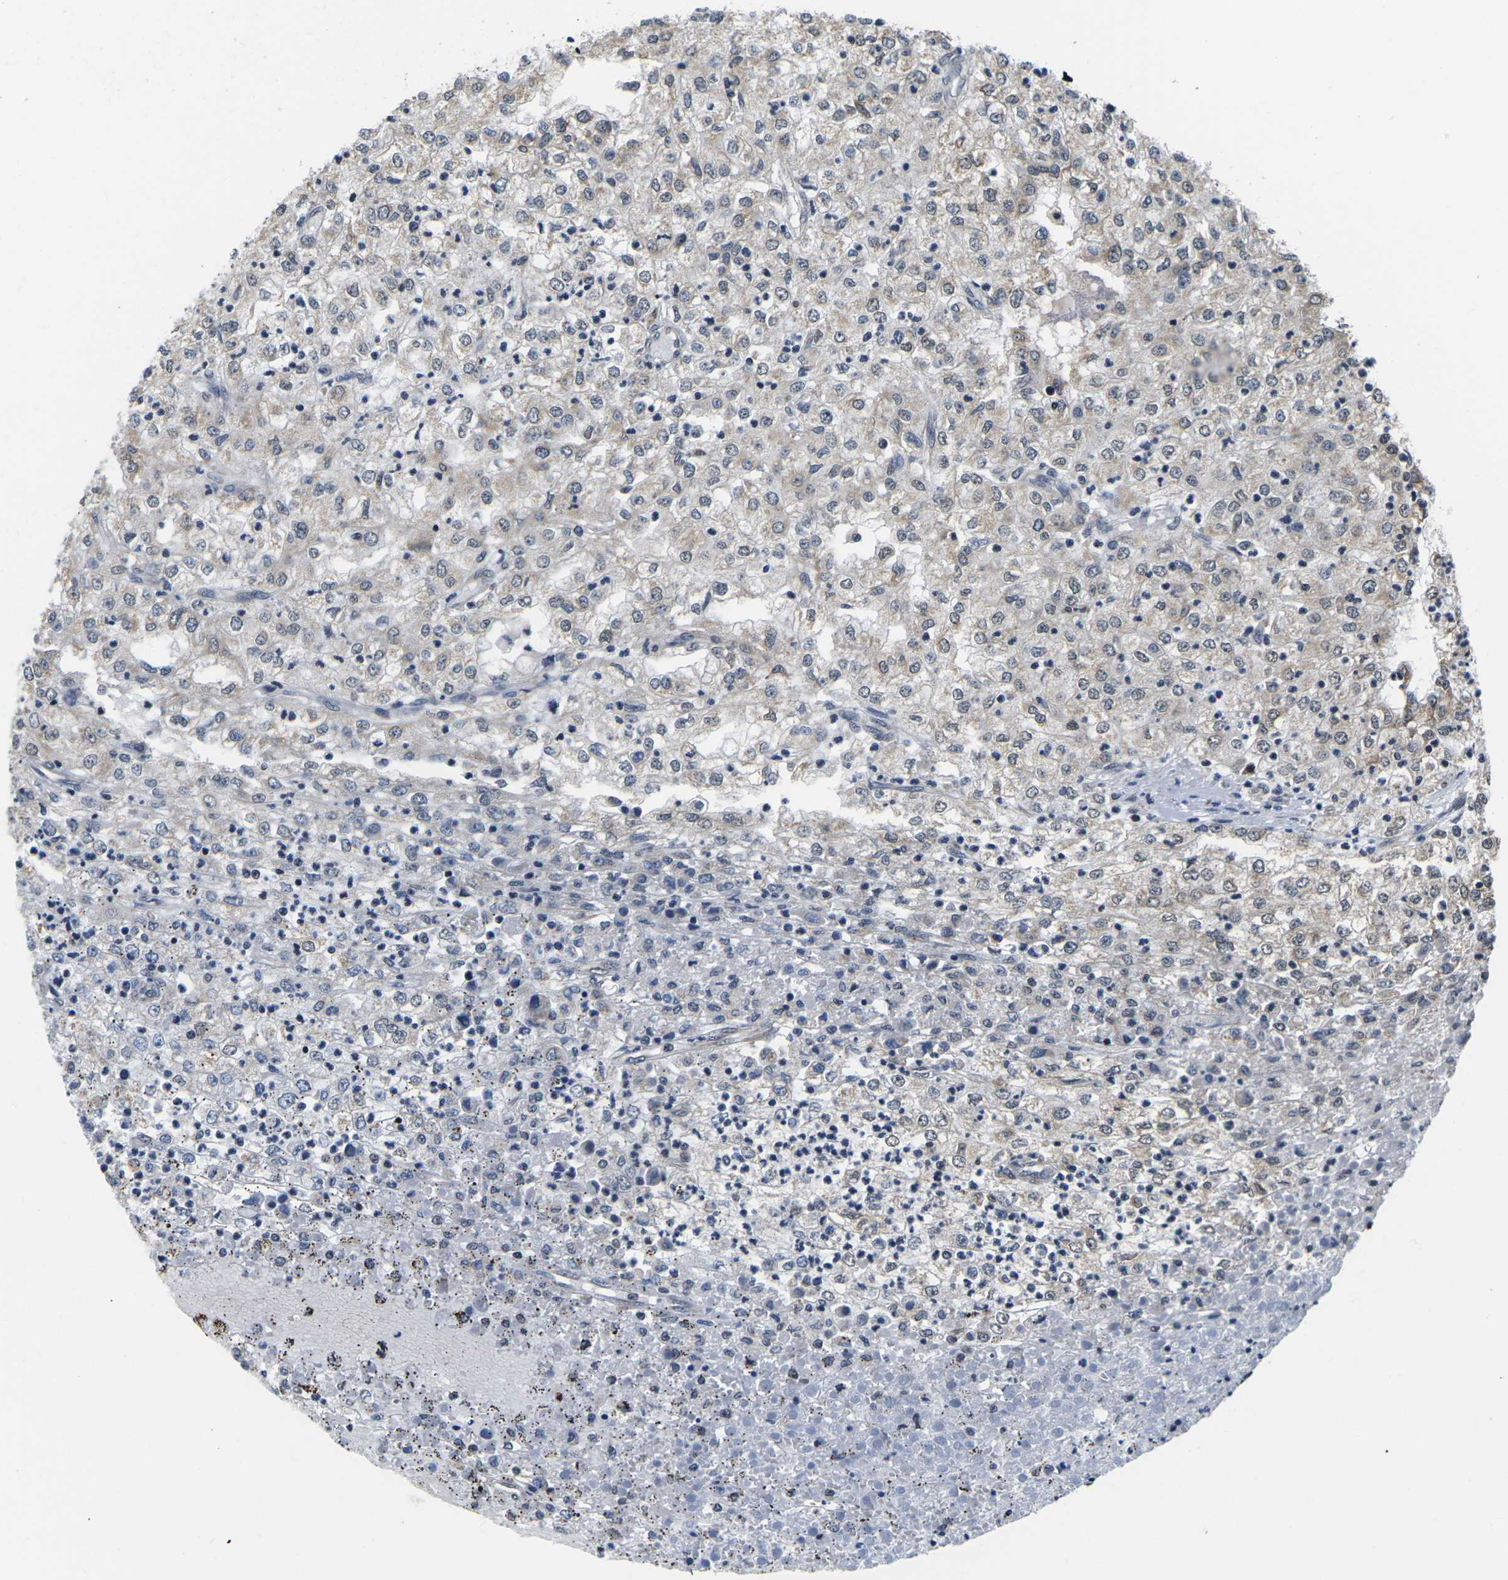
{"staining": {"intensity": "weak", "quantity": "<25%", "location": "cytoplasmic/membranous,nuclear"}, "tissue": "renal cancer", "cell_type": "Tumor cells", "image_type": "cancer", "snomed": [{"axis": "morphology", "description": "Adenocarcinoma, NOS"}, {"axis": "topography", "description": "Kidney"}], "caption": "Human renal cancer (adenocarcinoma) stained for a protein using IHC displays no expression in tumor cells.", "gene": "CCNE1", "patient": {"sex": "female", "age": 54}}